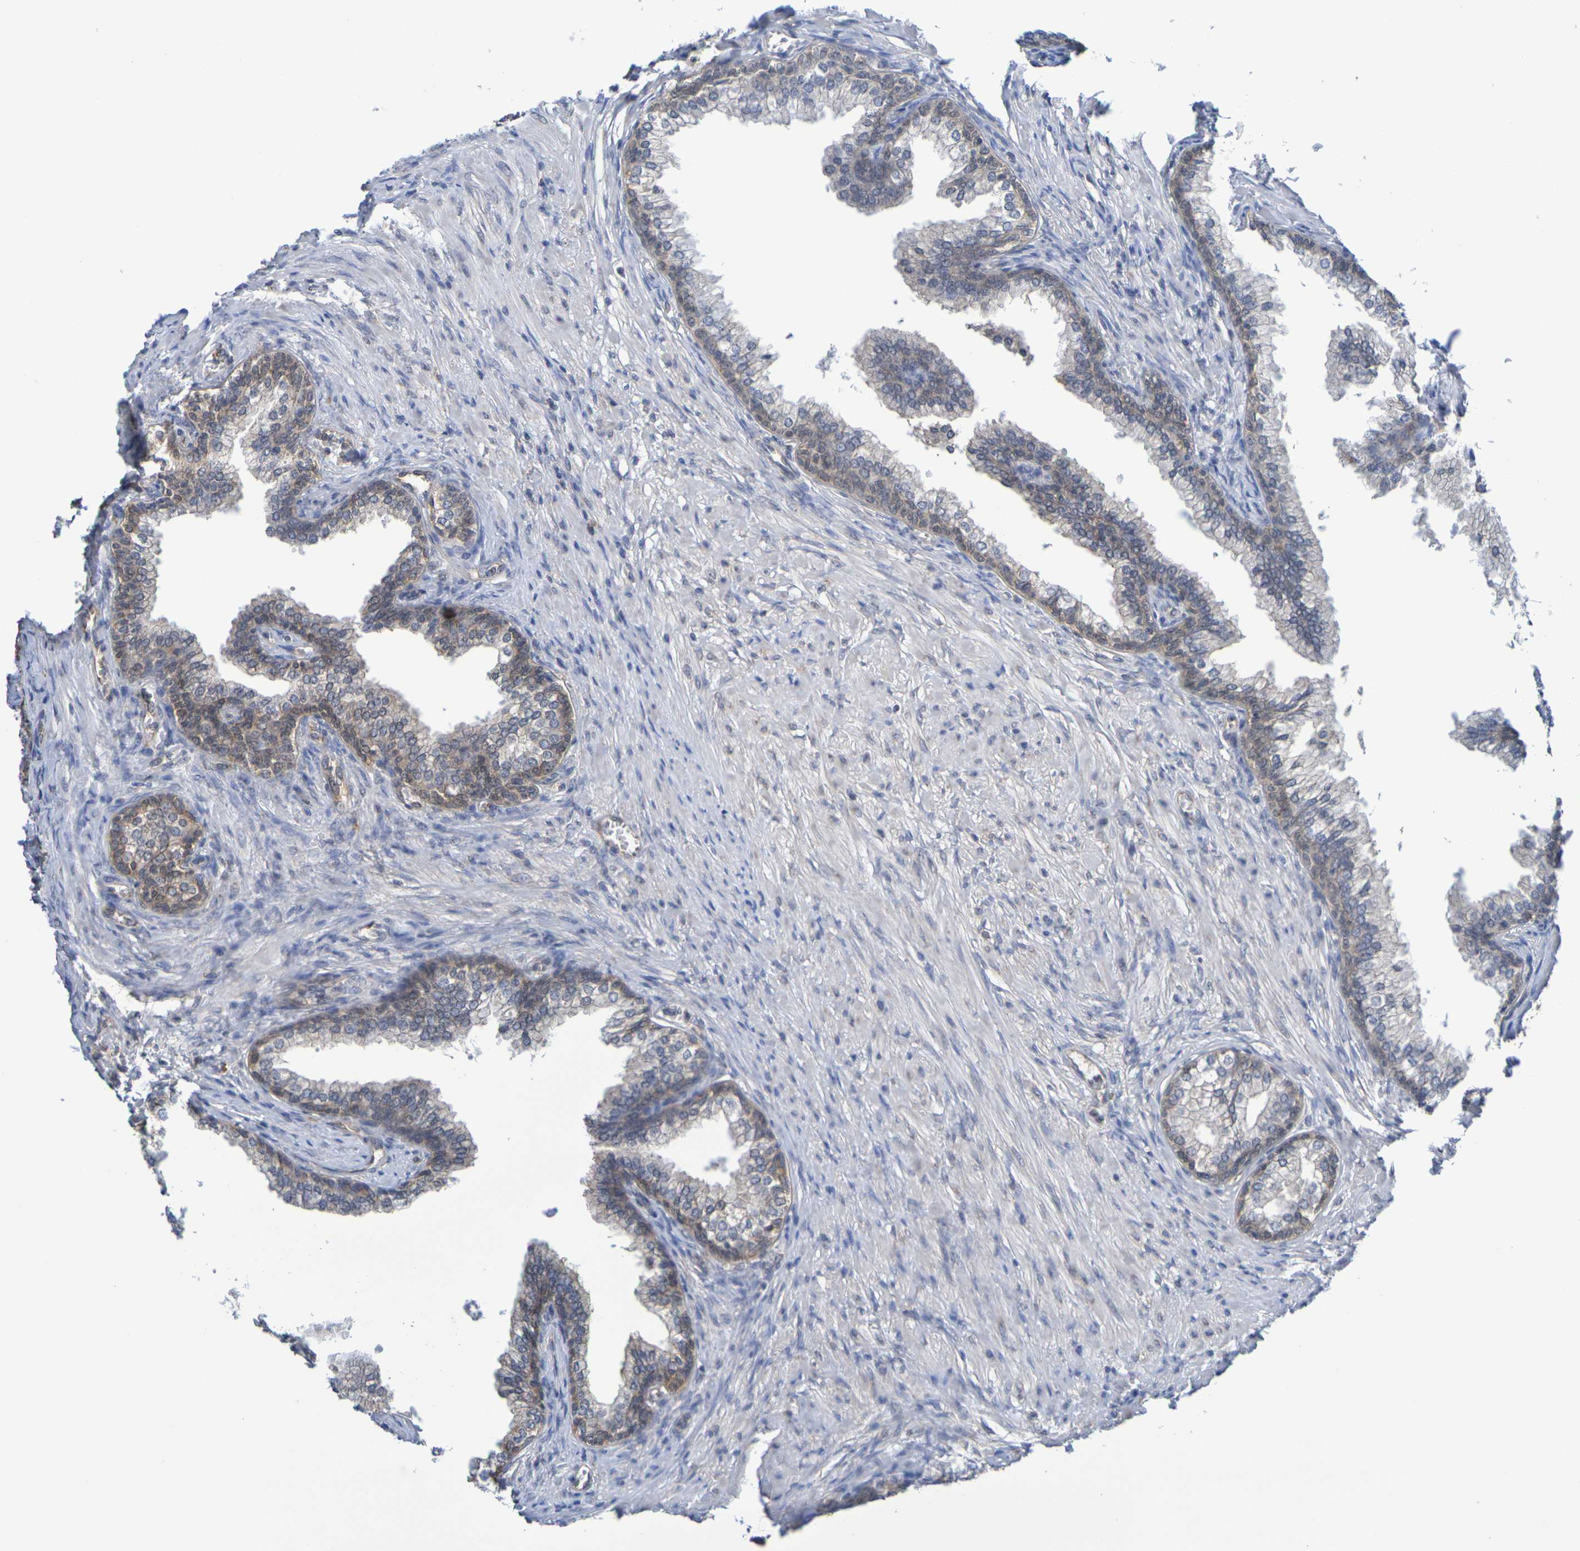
{"staining": {"intensity": "moderate", "quantity": ">75%", "location": "cytoplasmic/membranous"}, "tissue": "prostate", "cell_type": "Glandular cells", "image_type": "normal", "snomed": [{"axis": "morphology", "description": "Normal tissue, NOS"}, {"axis": "morphology", "description": "Urothelial carcinoma, Low grade"}, {"axis": "topography", "description": "Urinary bladder"}, {"axis": "topography", "description": "Prostate"}], "caption": "The image demonstrates staining of normal prostate, revealing moderate cytoplasmic/membranous protein expression (brown color) within glandular cells. The protein of interest is shown in brown color, while the nuclei are stained blue.", "gene": "CHRNB1", "patient": {"sex": "male", "age": 60}}